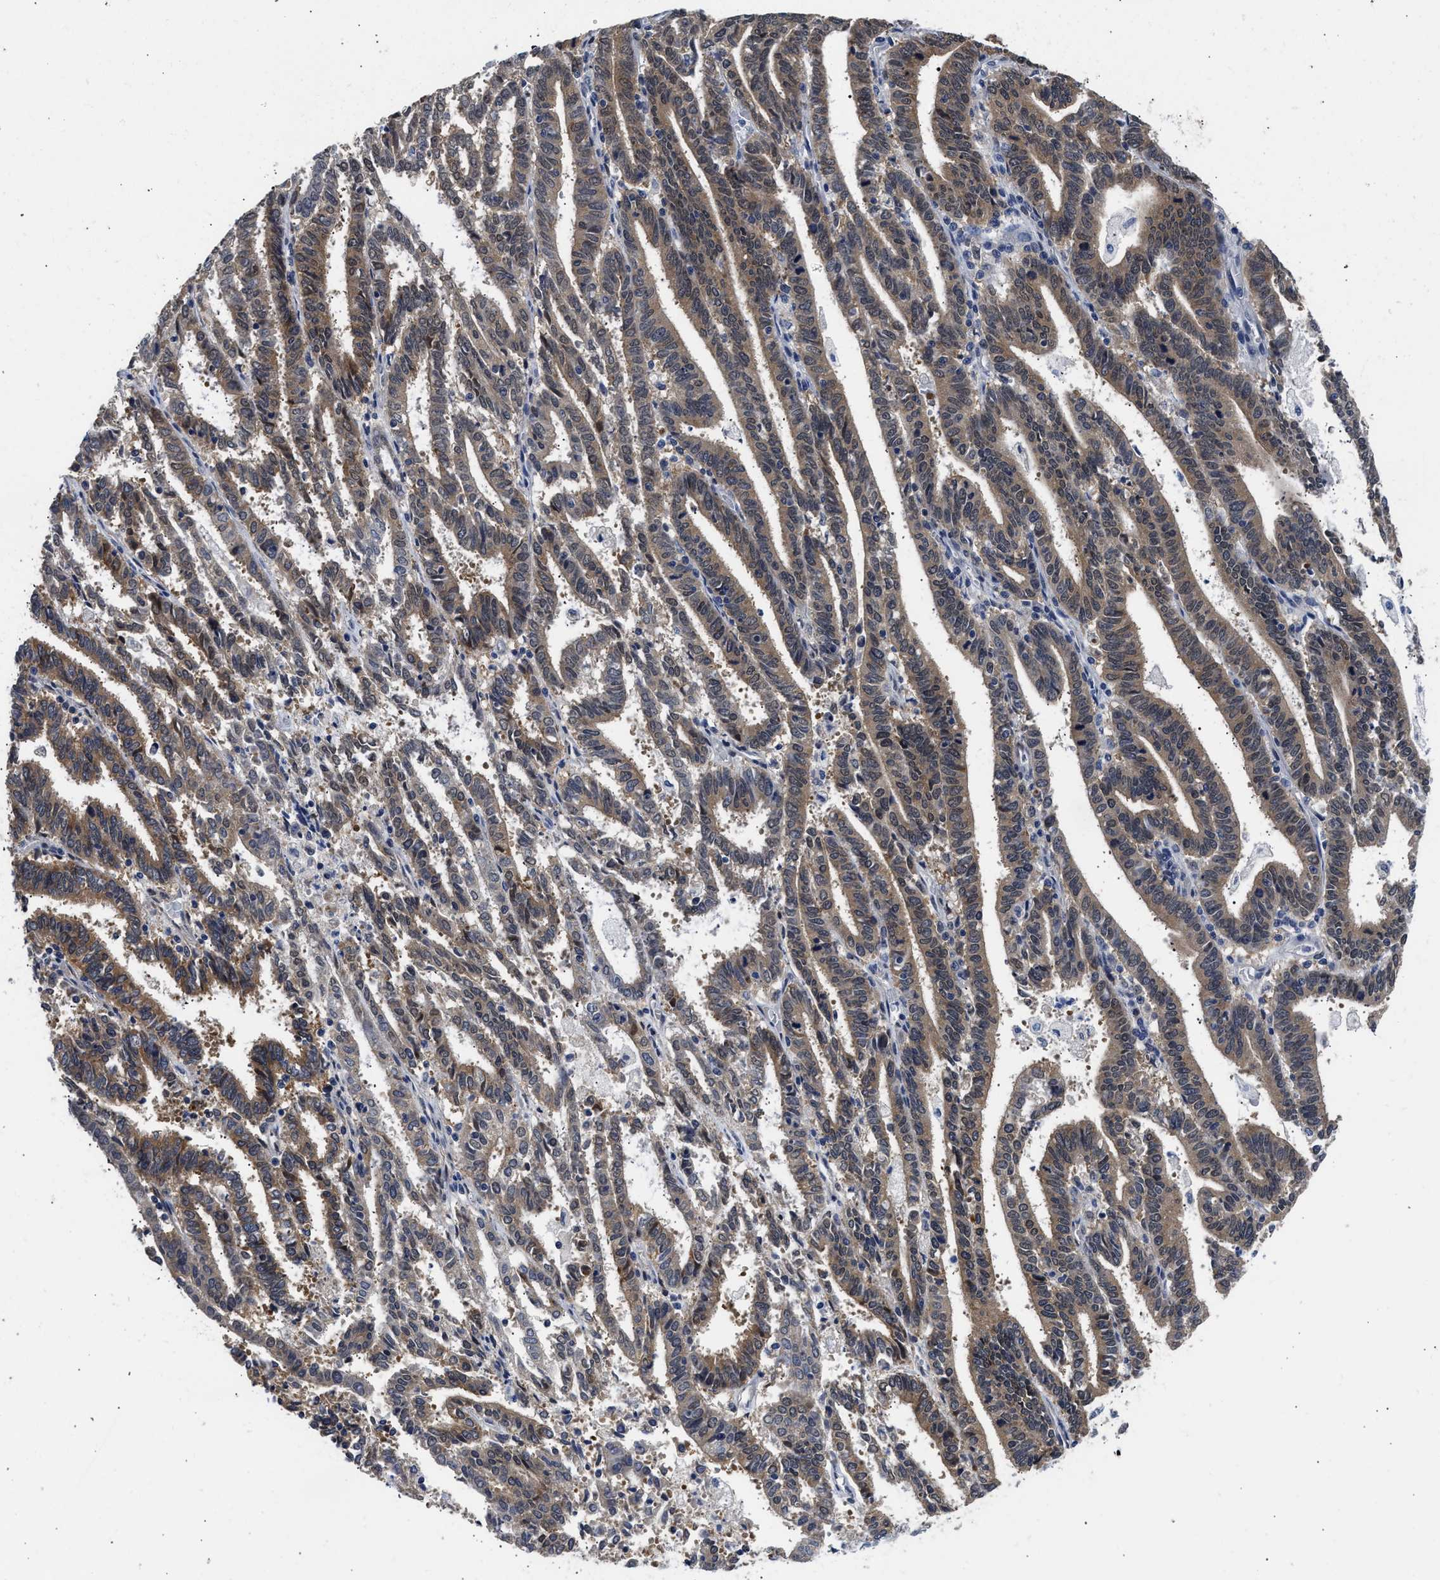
{"staining": {"intensity": "moderate", "quantity": ">75%", "location": "cytoplasmic/membranous,nuclear"}, "tissue": "endometrial cancer", "cell_type": "Tumor cells", "image_type": "cancer", "snomed": [{"axis": "morphology", "description": "Adenocarcinoma, NOS"}, {"axis": "topography", "description": "Uterus"}], "caption": "Endometrial adenocarcinoma tissue reveals moderate cytoplasmic/membranous and nuclear expression in approximately >75% of tumor cells (DAB IHC, brown staining for protein, blue staining for nuclei).", "gene": "XPO5", "patient": {"sex": "female", "age": 83}}